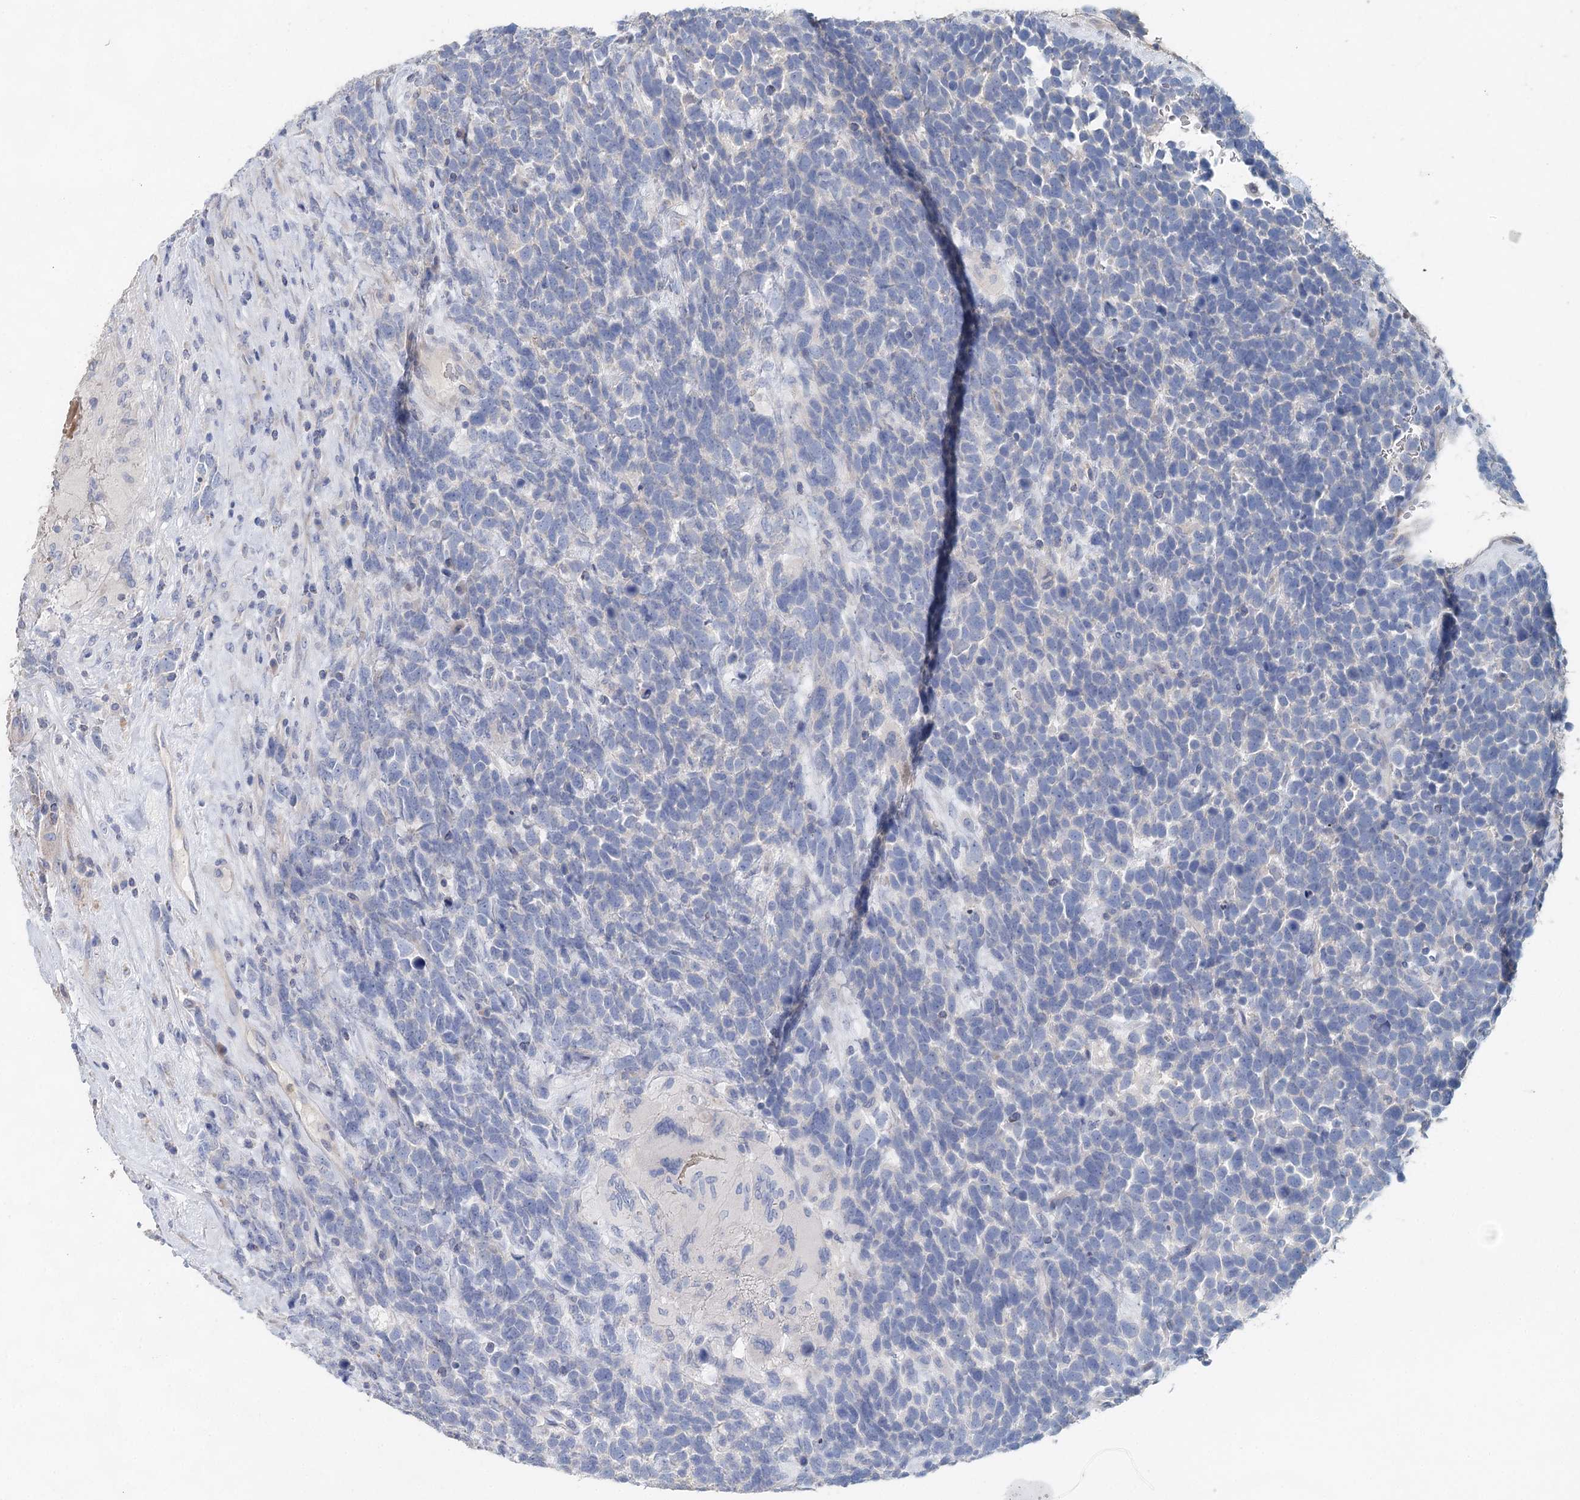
{"staining": {"intensity": "negative", "quantity": "none", "location": "none"}, "tissue": "urothelial cancer", "cell_type": "Tumor cells", "image_type": "cancer", "snomed": [{"axis": "morphology", "description": "Urothelial carcinoma, High grade"}, {"axis": "topography", "description": "Urinary bladder"}], "caption": "The histopathology image shows no staining of tumor cells in high-grade urothelial carcinoma.", "gene": "MYL6B", "patient": {"sex": "female", "age": 82}}